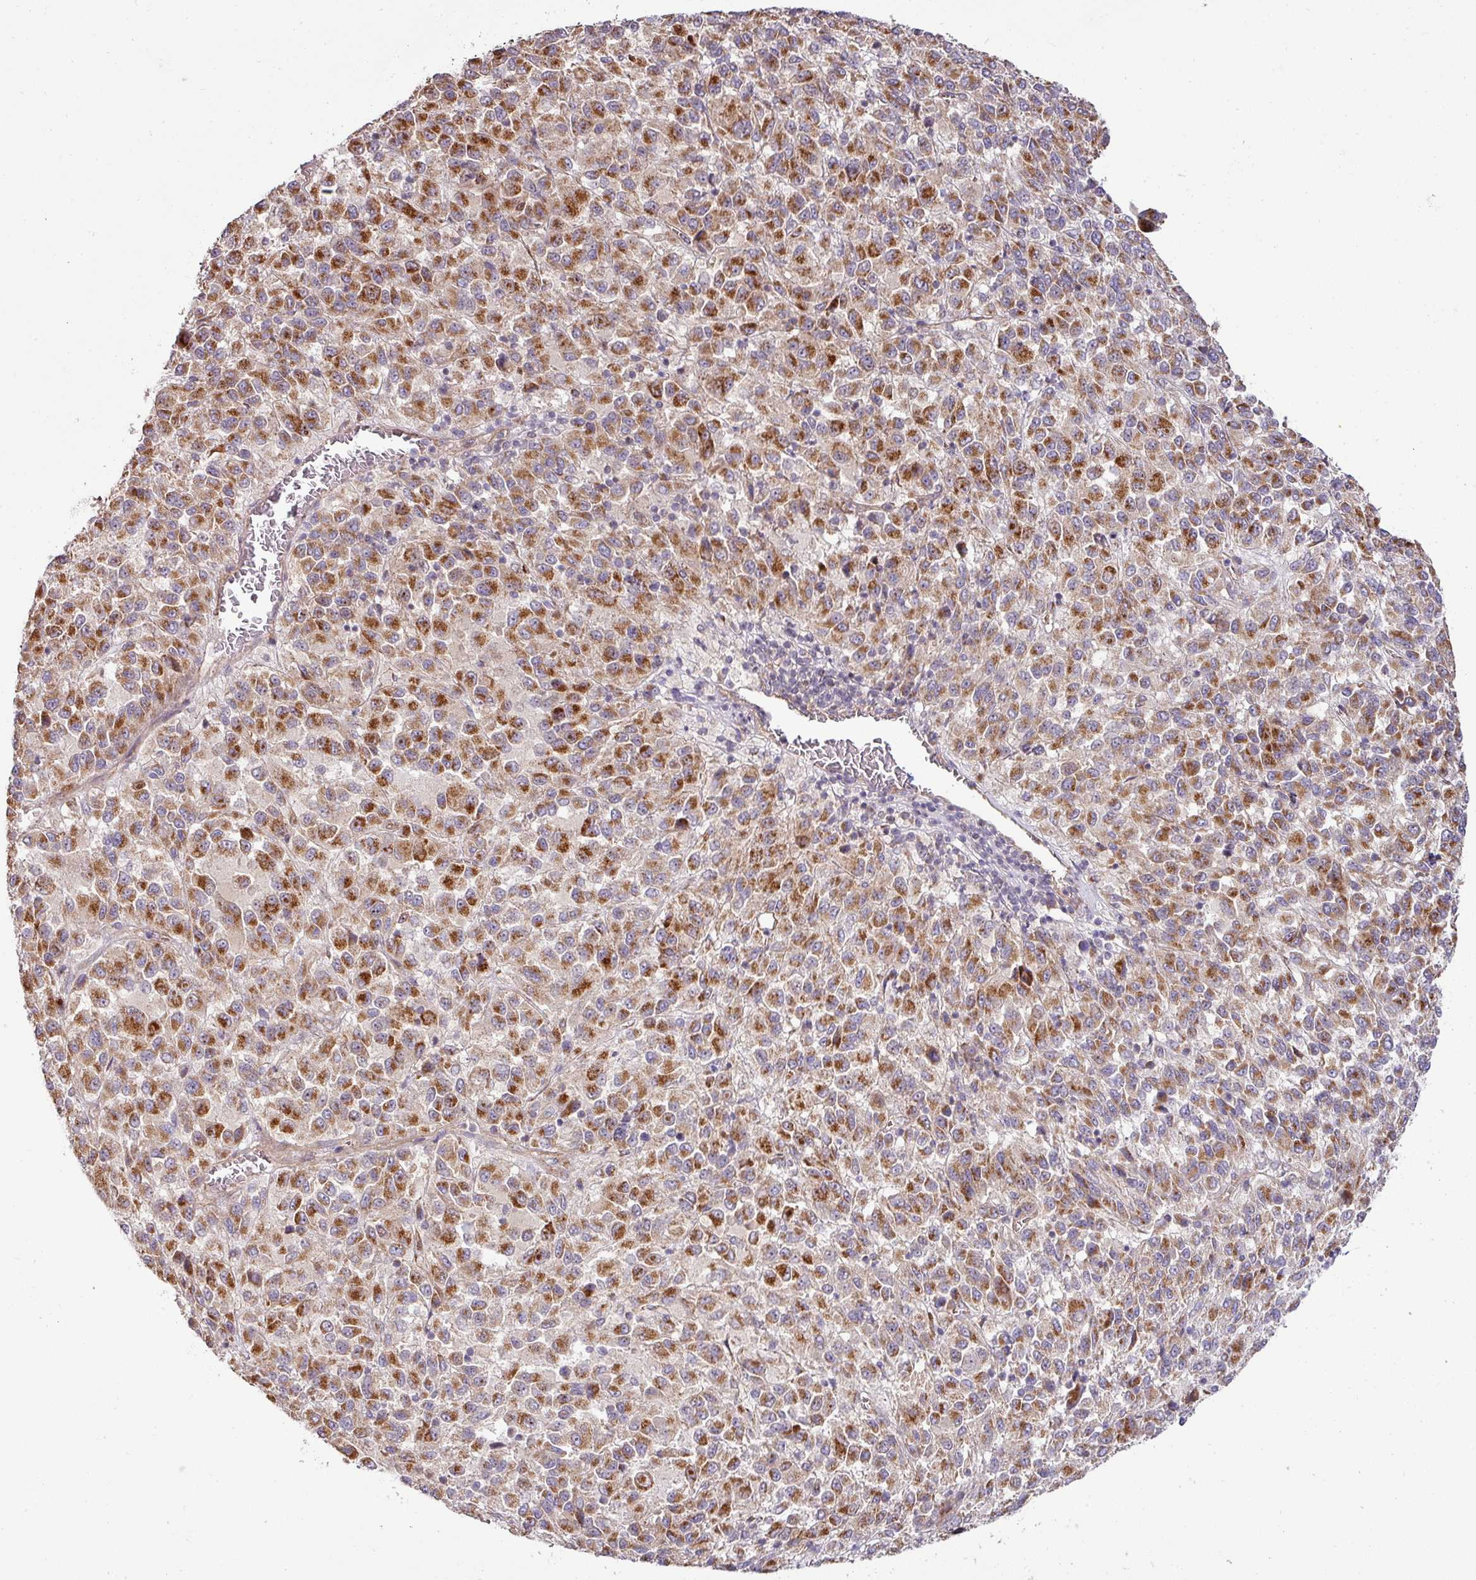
{"staining": {"intensity": "strong", "quantity": ">75%", "location": "cytoplasmic/membranous"}, "tissue": "melanoma", "cell_type": "Tumor cells", "image_type": "cancer", "snomed": [{"axis": "morphology", "description": "Malignant melanoma, Metastatic site"}, {"axis": "topography", "description": "Lung"}], "caption": "Immunohistochemistry (IHC) (DAB (3,3'-diaminobenzidine)) staining of malignant melanoma (metastatic site) demonstrates strong cytoplasmic/membranous protein expression in about >75% of tumor cells. (Brightfield microscopy of DAB IHC at high magnification).", "gene": "TIMMDC1", "patient": {"sex": "male", "age": 64}}